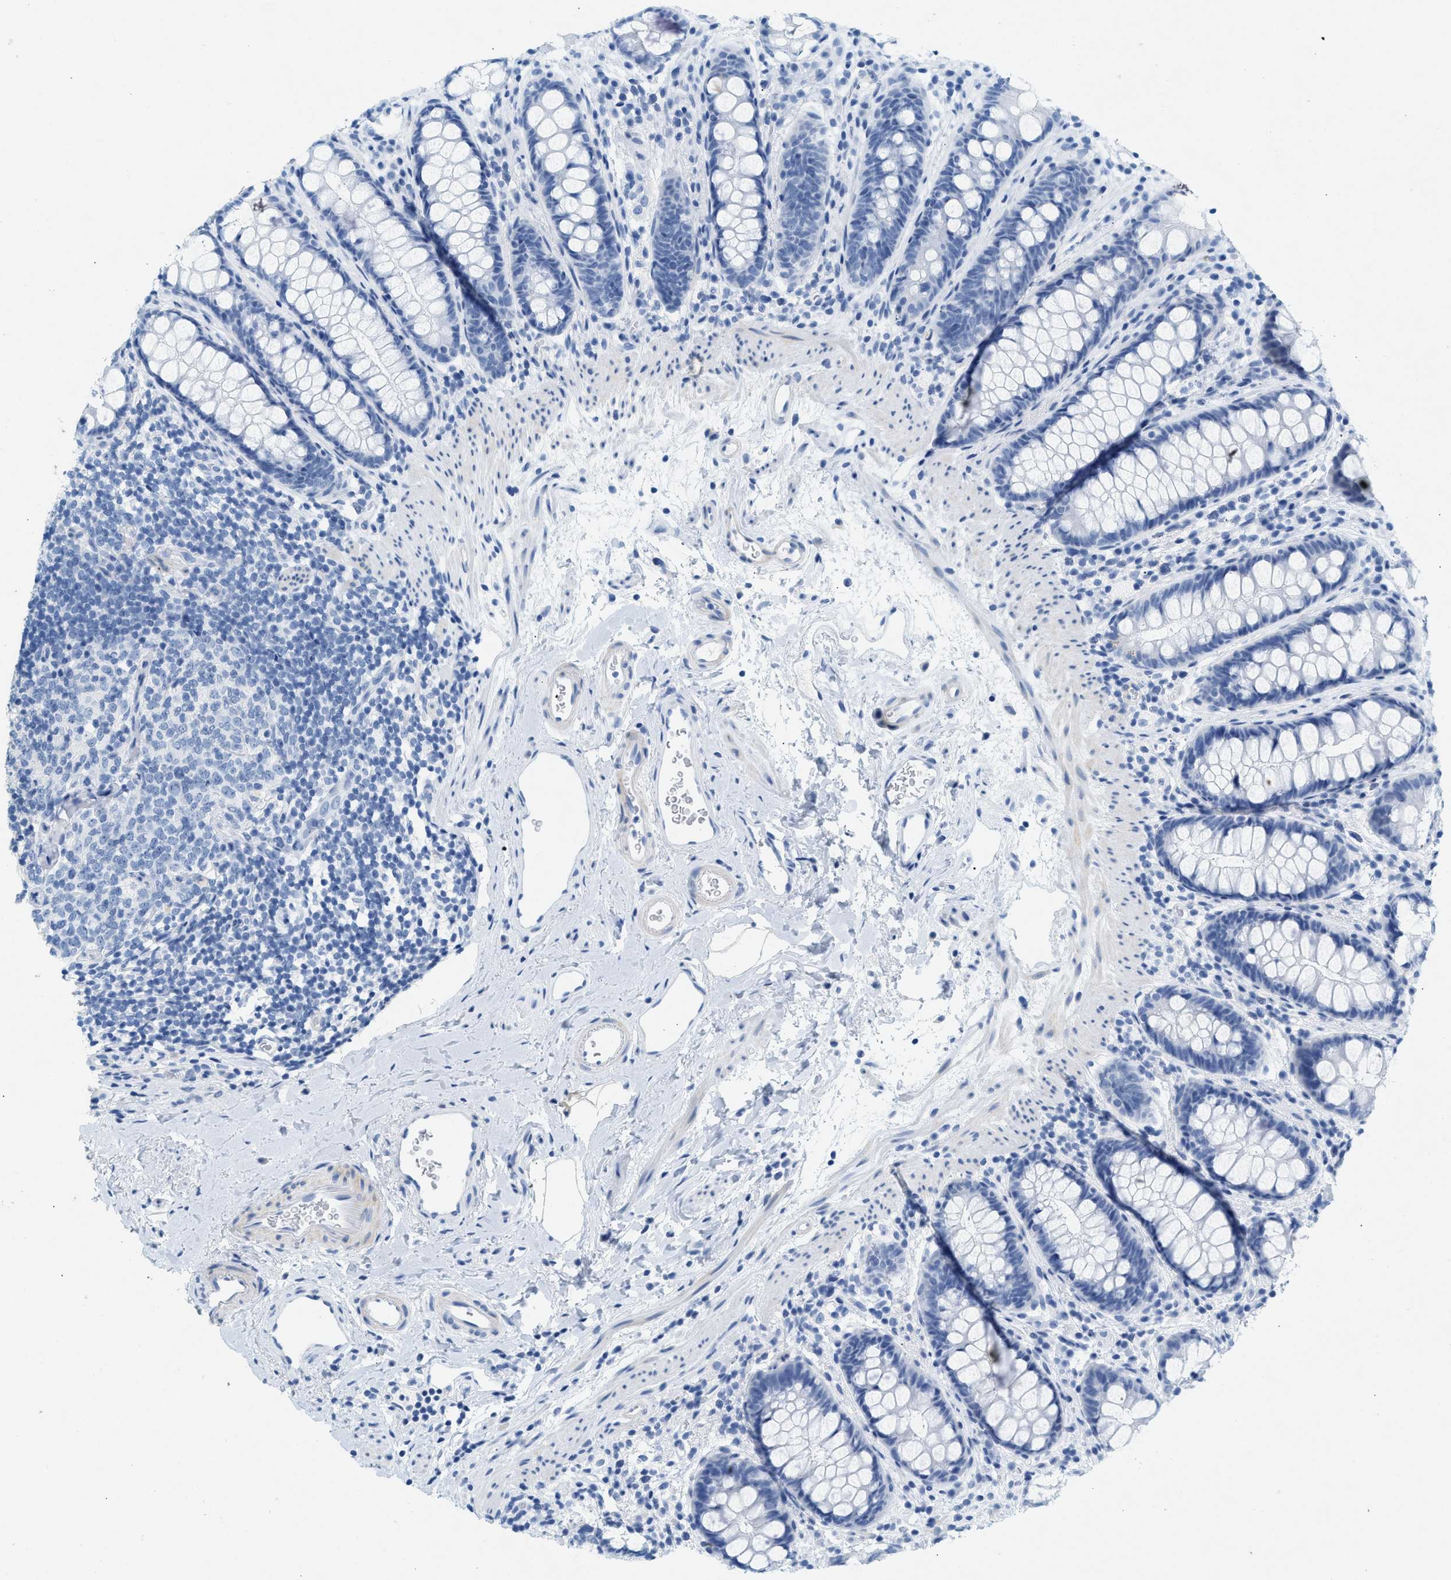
{"staining": {"intensity": "negative", "quantity": "none", "location": "none"}, "tissue": "rectum", "cell_type": "Glandular cells", "image_type": "normal", "snomed": [{"axis": "morphology", "description": "Normal tissue, NOS"}, {"axis": "topography", "description": "Rectum"}], "caption": "An IHC histopathology image of normal rectum is shown. There is no staining in glandular cells of rectum.", "gene": "HHATL", "patient": {"sex": "female", "age": 65}}